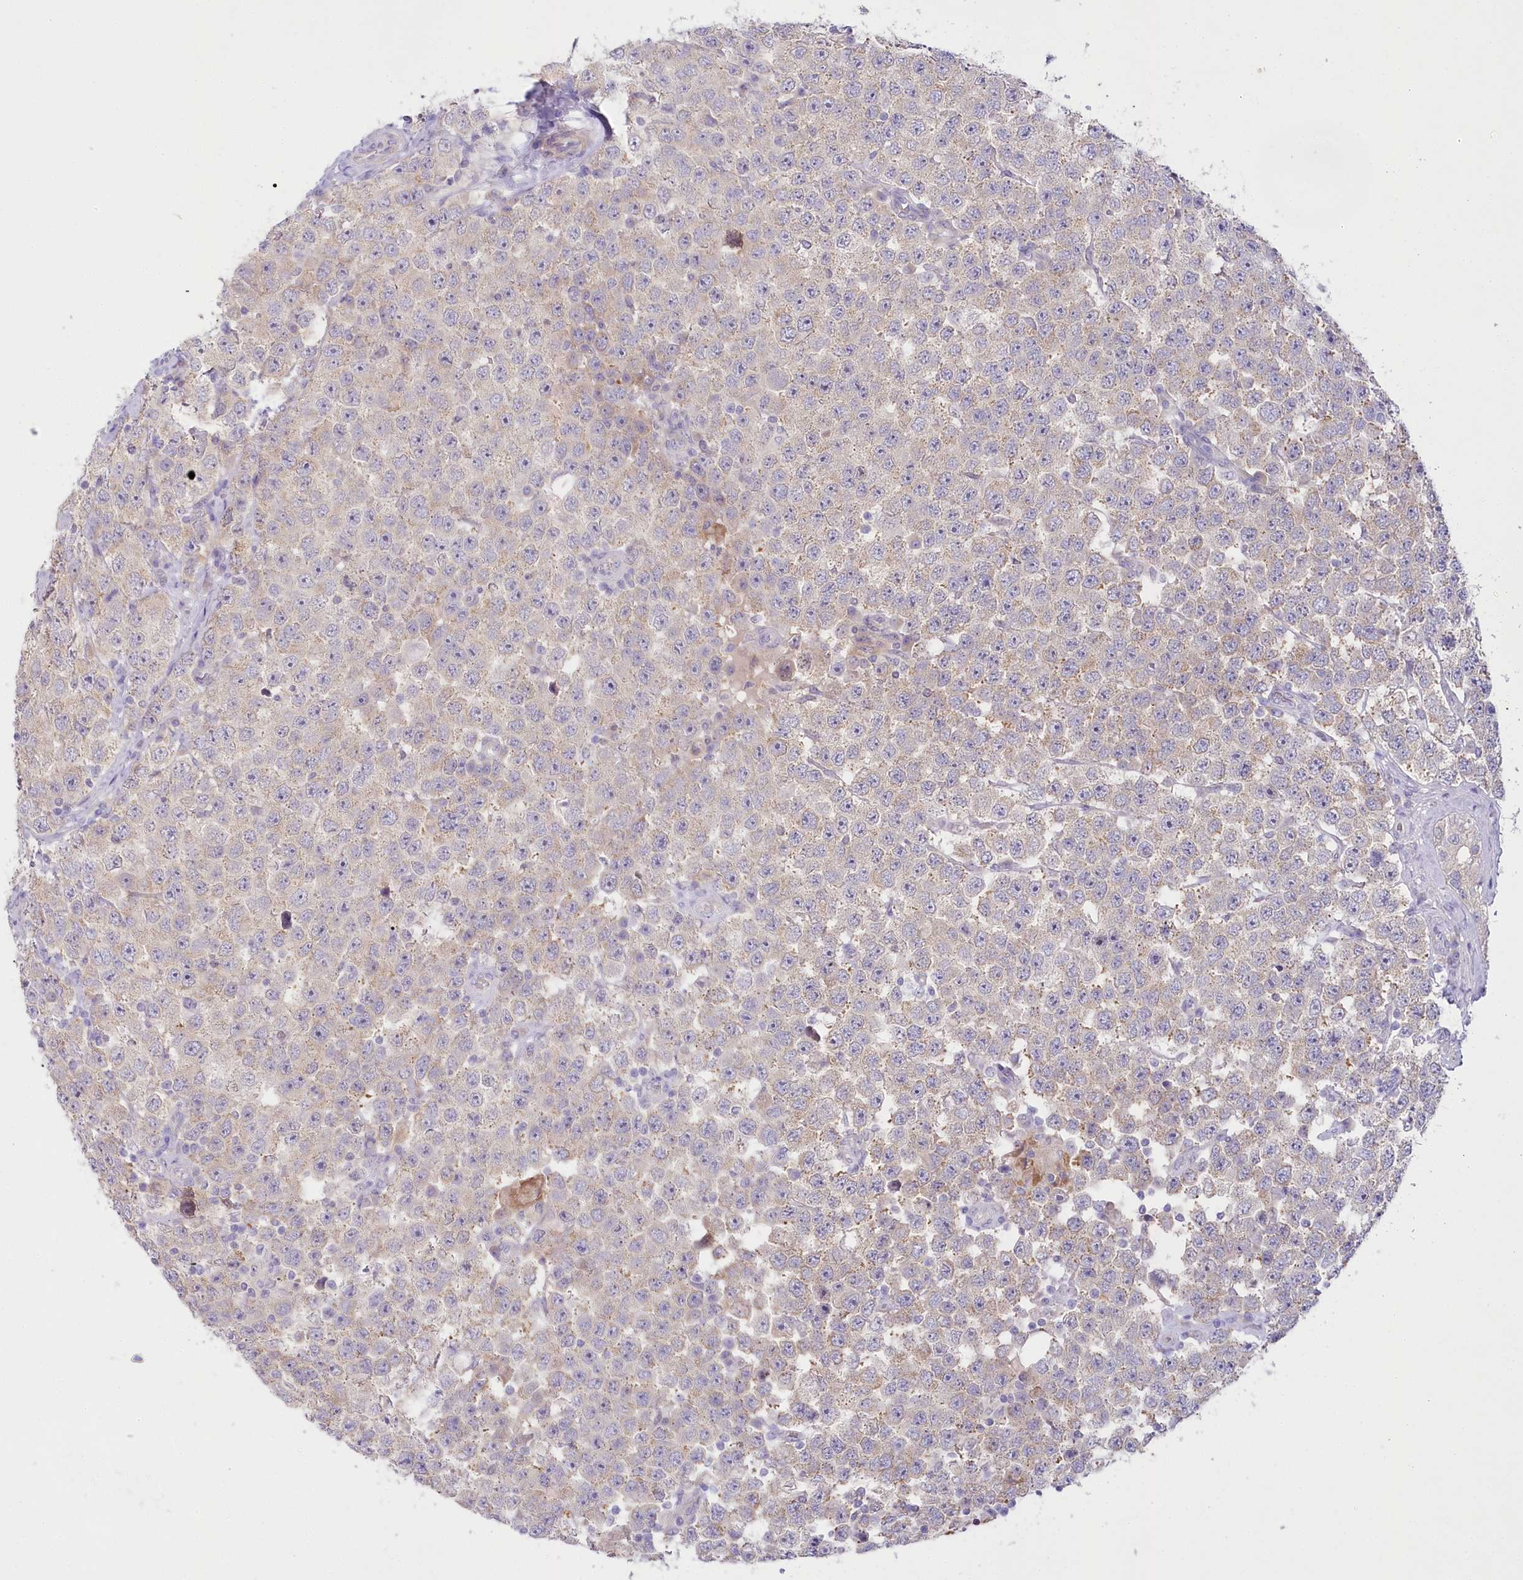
{"staining": {"intensity": "weak", "quantity": "25%-75%", "location": "cytoplasmic/membranous"}, "tissue": "testis cancer", "cell_type": "Tumor cells", "image_type": "cancer", "snomed": [{"axis": "morphology", "description": "Seminoma, NOS"}, {"axis": "topography", "description": "Testis"}], "caption": "Immunohistochemical staining of testis cancer (seminoma) exhibits low levels of weak cytoplasmic/membranous protein staining in approximately 25%-75% of tumor cells. (Brightfield microscopy of DAB IHC at high magnification).", "gene": "MYOZ1", "patient": {"sex": "male", "age": 28}}